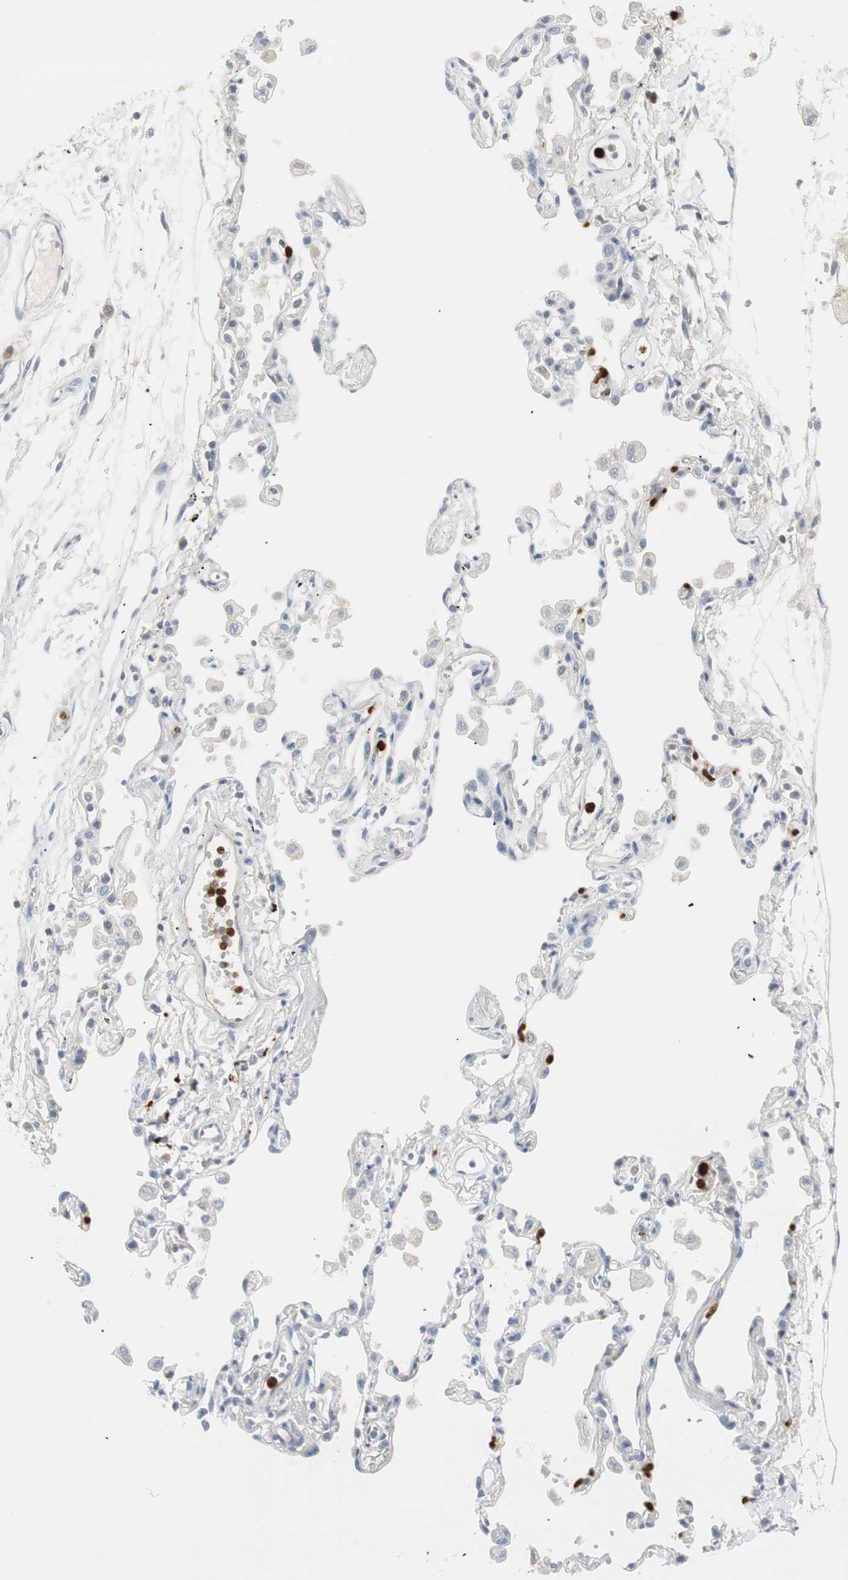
{"staining": {"intensity": "negative", "quantity": "none", "location": "none"}, "tissue": "adipose tissue", "cell_type": "Adipocytes", "image_type": "normal", "snomed": [{"axis": "morphology", "description": "Normal tissue, NOS"}, {"axis": "morphology", "description": "Adenocarcinoma, NOS"}, {"axis": "topography", "description": "Cartilage tissue"}, {"axis": "topography", "description": "Bronchus"}, {"axis": "topography", "description": "Lung"}], "caption": "A micrograph of adipose tissue stained for a protein displays no brown staining in adipocytes. (DAB immunohistochemistry (IHC), high magnification).", "gene": "PRTN3", "patient": {"sex": "female", "age": 67}}